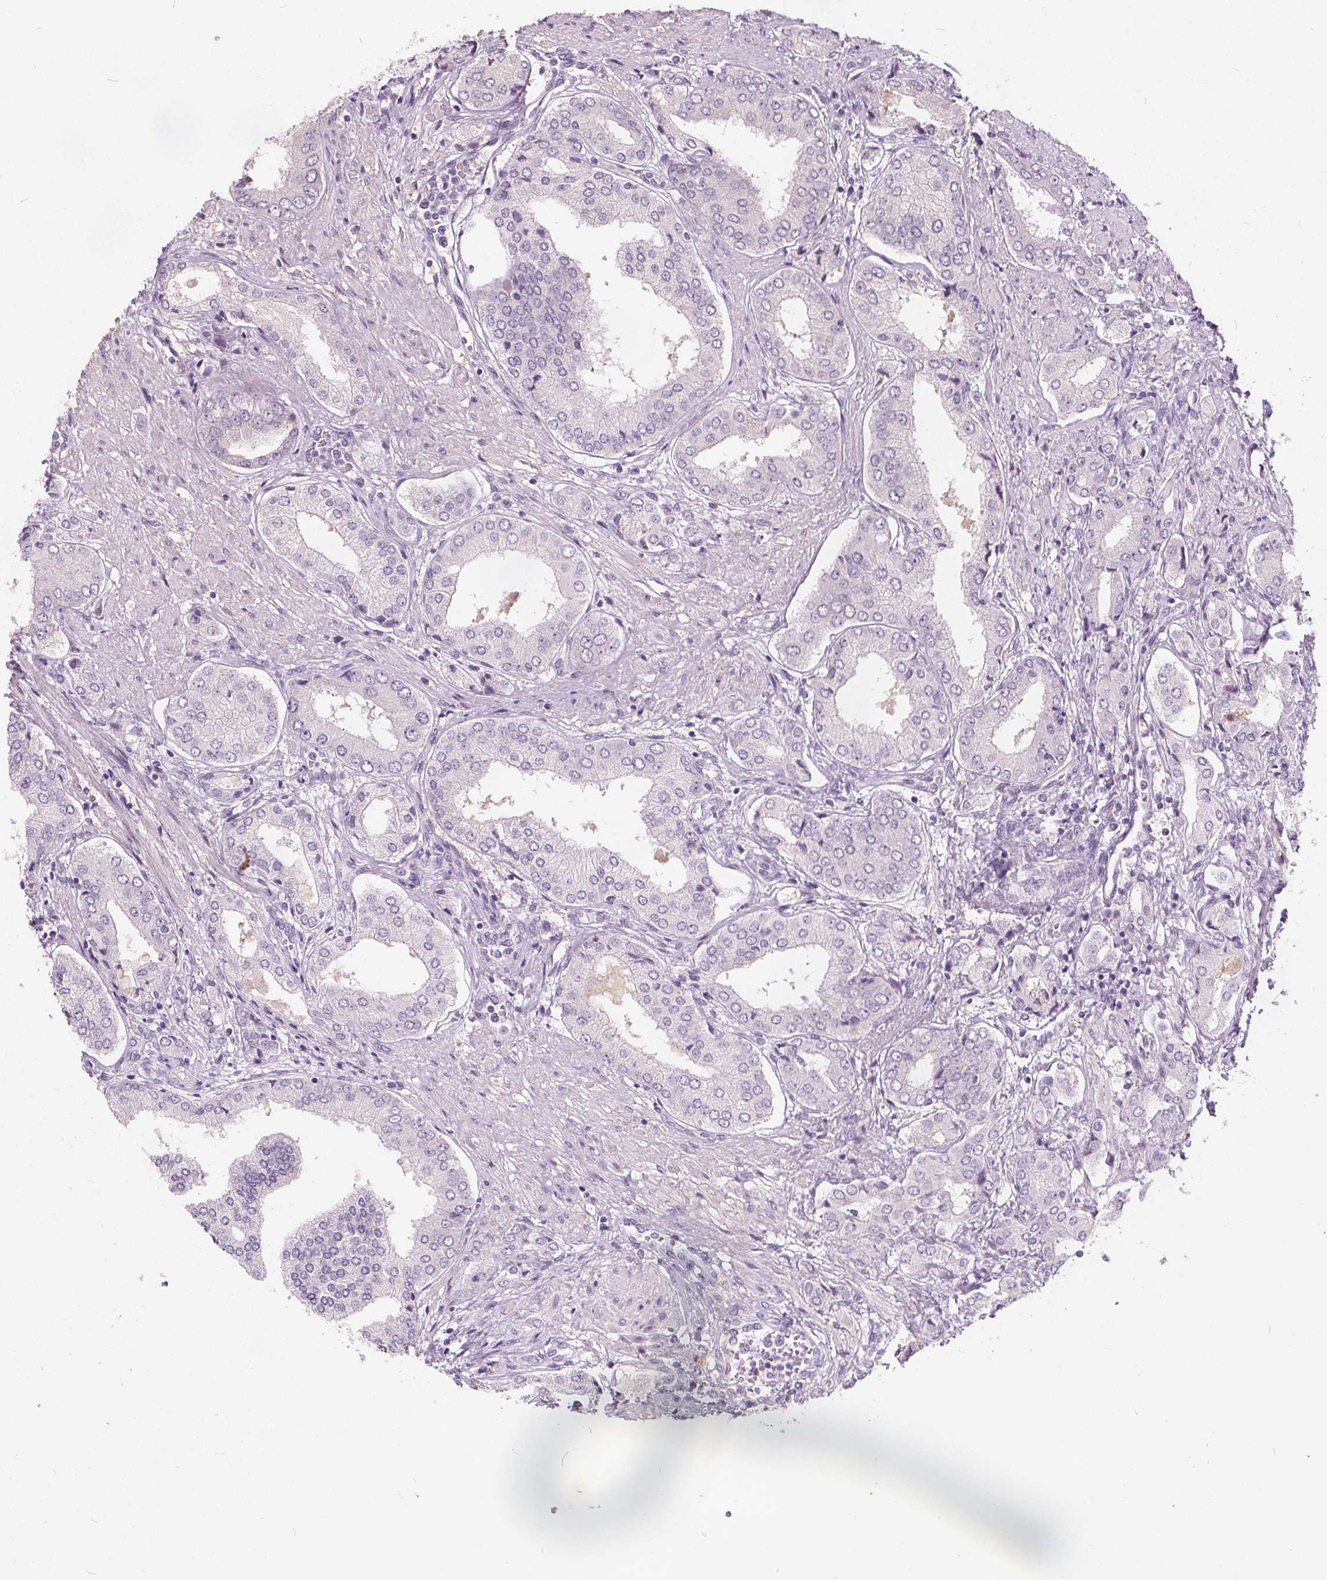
{"staining": {"intensity": "negative", "quantity": "none", "location": "none"}, "tissue": "prostate cancer", "cell_type": "Tumor cells", "image_type": "cancer", "snomed": [{"axis": "morphology", "description": "Adenocarcinoma, NOS"}, {"axis": "topography", "description": "Prostate"}], "caption": "The histopathology image displays no significant positivity in tumor cells of prostate adenocarcinoma.", "gene": "ACOX2", "patient": {"sex": "male", "age": 63}}